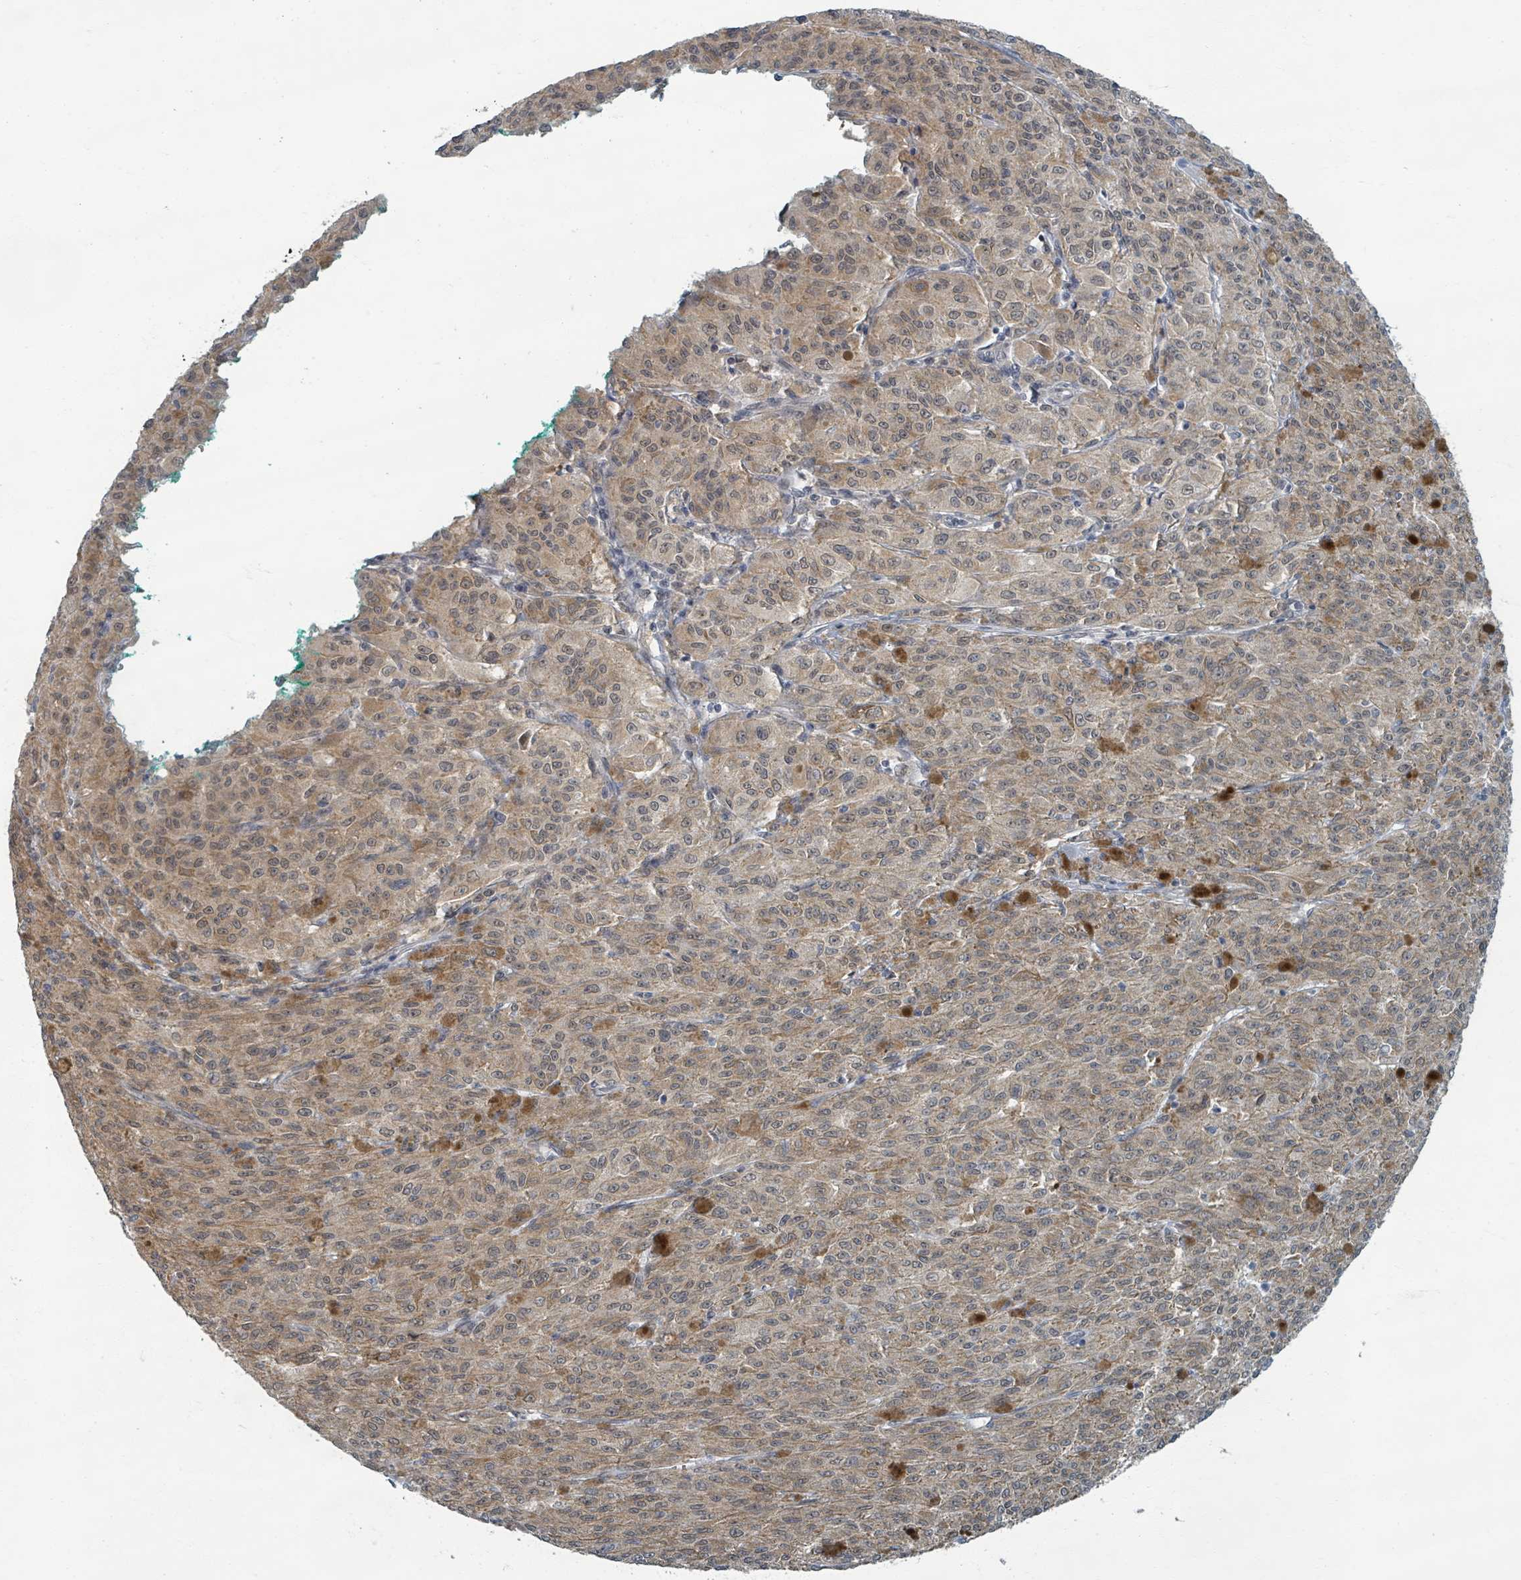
{"staining": {"intensity": "weak", "quantity": ">75%", "location": "cytoplasmic/membranous"}, "tissue": "melanoma", "cell_type": "Tumor cells", "image_type": "cancer", "snomed": [{"axis": "morphology", "description": "Malignant melanoma, NOS"}, {"axis": "topography", "description": "Skin"}], "caption": "Human malignant melanoma stained for a protein (brown) shows weak cytoplasmic/membranous positive staining in about >75% of tumor cells.", "gene": "INTS15", "patient": {"sex": "female", "age": 52}}